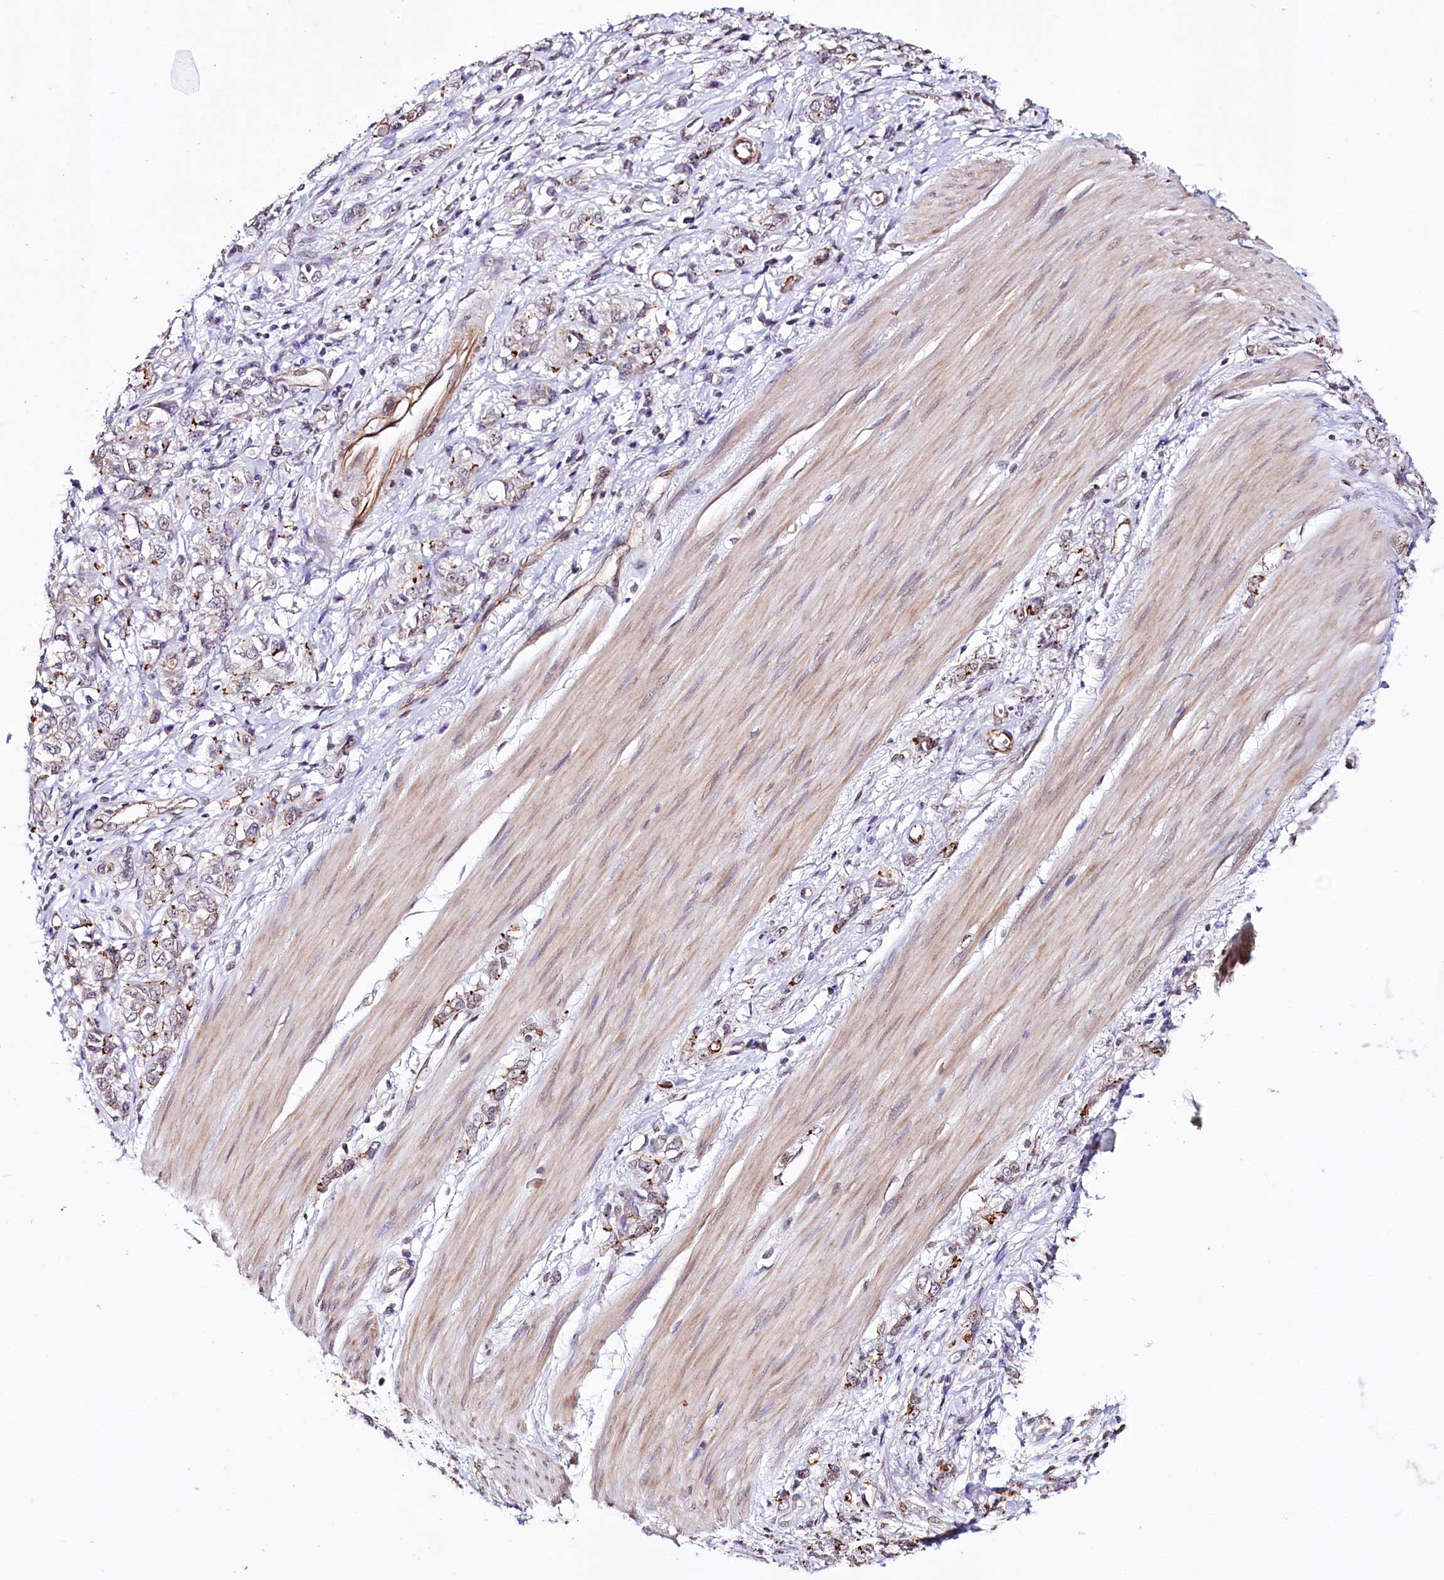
{"staining": {"intensity": "moderate", "quantity": "<25%", "location": "cytoplasmic/membranous"}, "tissue": "stomach cancer", "cell_type": "Tumor cells", "image_type": "cancer", "snomed": [{"axis": "morphology", "description": "Adenocarcinoma, NOS"}, {"axis": "topography", "description": "Stomach"}], "caption": "Stomach cancer stained with a protein marker reveals moderate staining in tumor cells.", "gene": "ST7", "patient": {"sex": "female", "age": 76}}